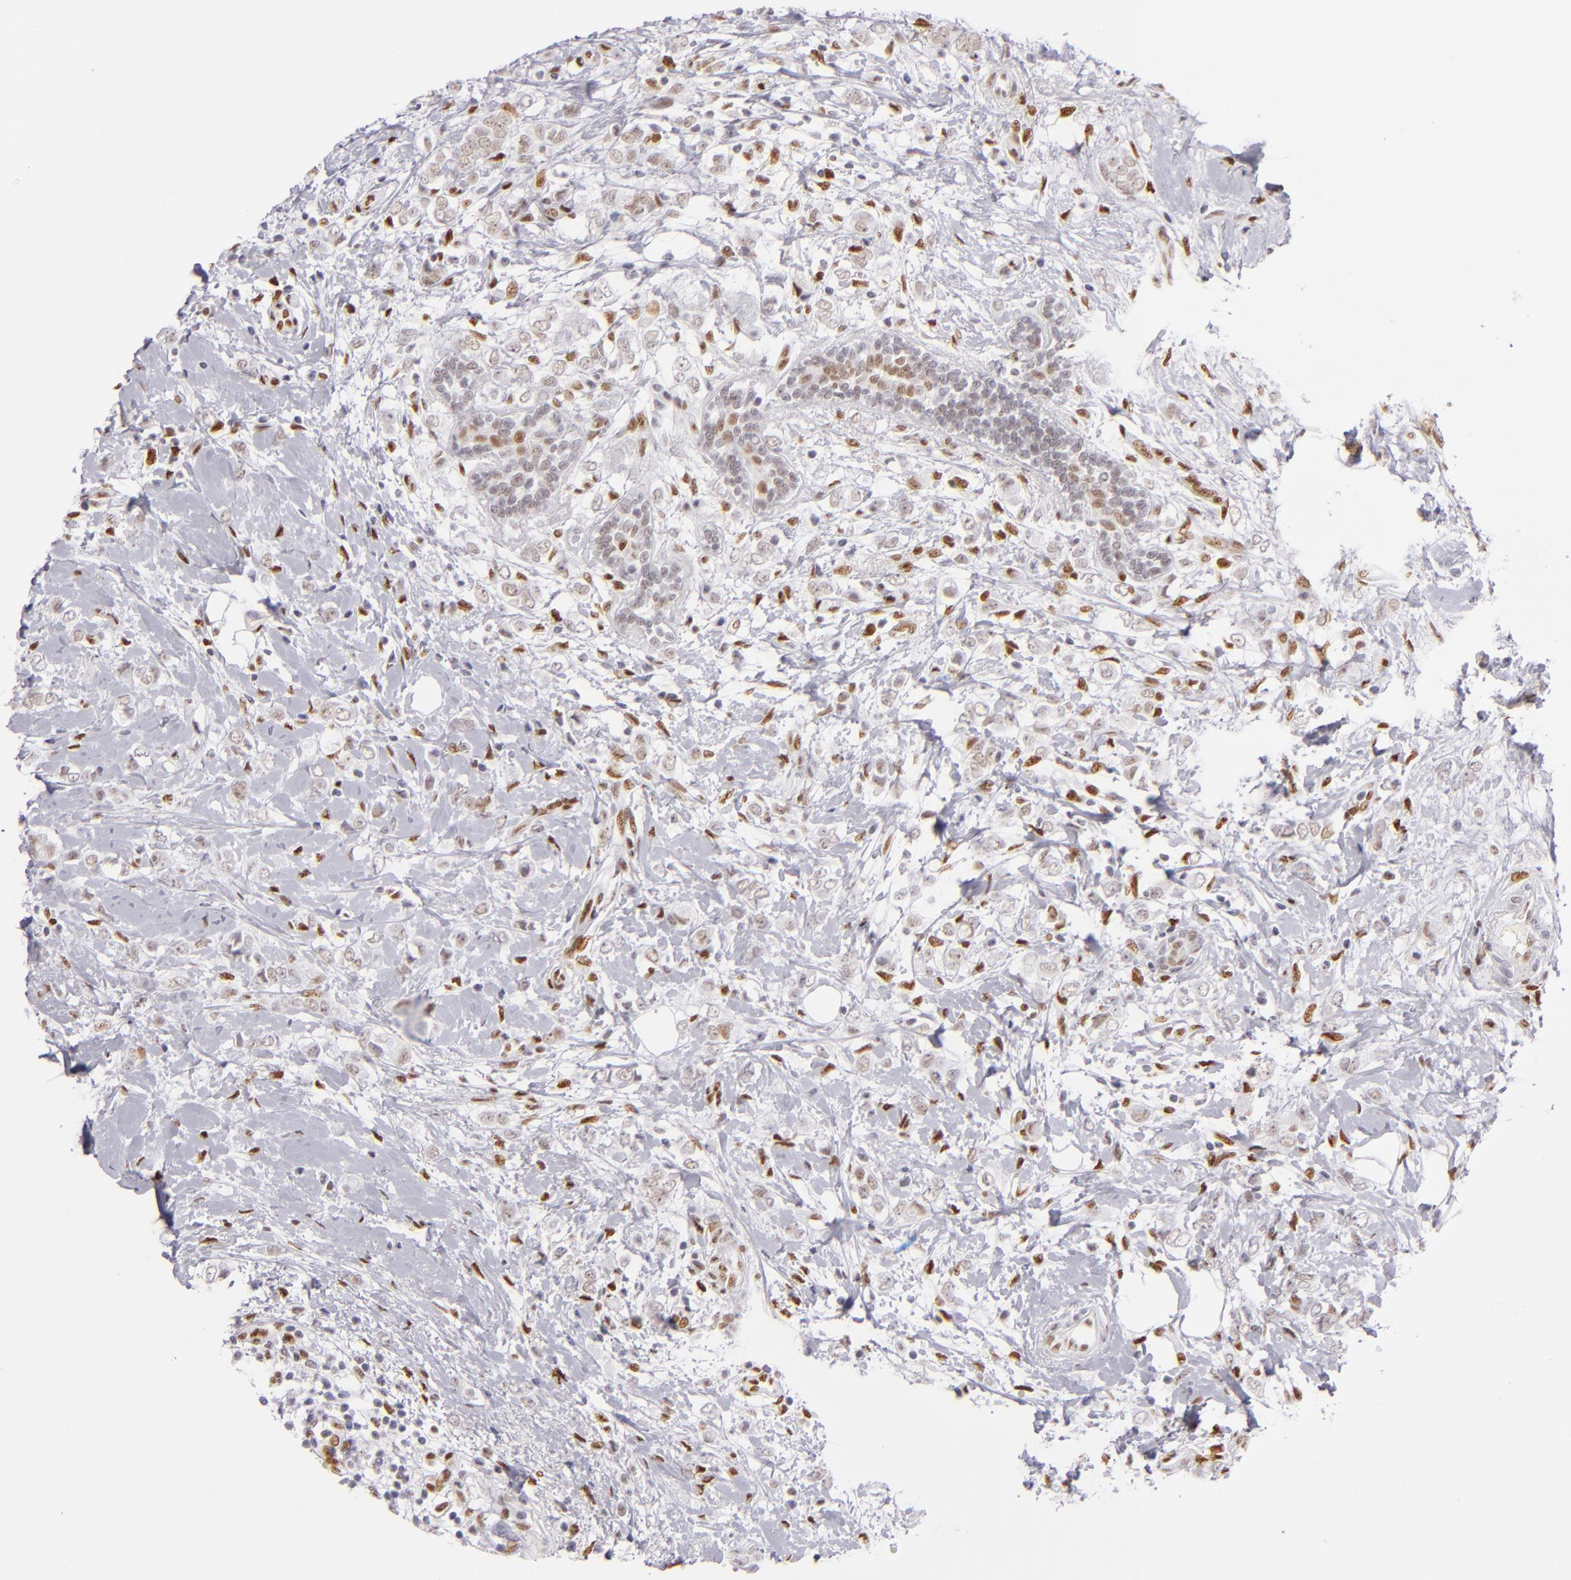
{"staining": {"intensity": "weak", "quantity": "25%-75%", "location": "nuclear"}, "tissue": "breast cancer", "cell_type": "Tumor cells", "image_type": "cancer", "snomed": [{"axis": "morphology", "description": "Normal tissue, NOS"}, {"axis": "morphology", "description": "Lobular carcinoma"}, {"axis": "topography", "description": "Breast"}], "caption": "Immunohistochemical staining of lobular carcinoma (breast) demonstrates weak nuclear protein staining in about 25%-75% of tumor cells.", "gene": "TOP3A", "patient": {"sex": "female", "age": 47}}